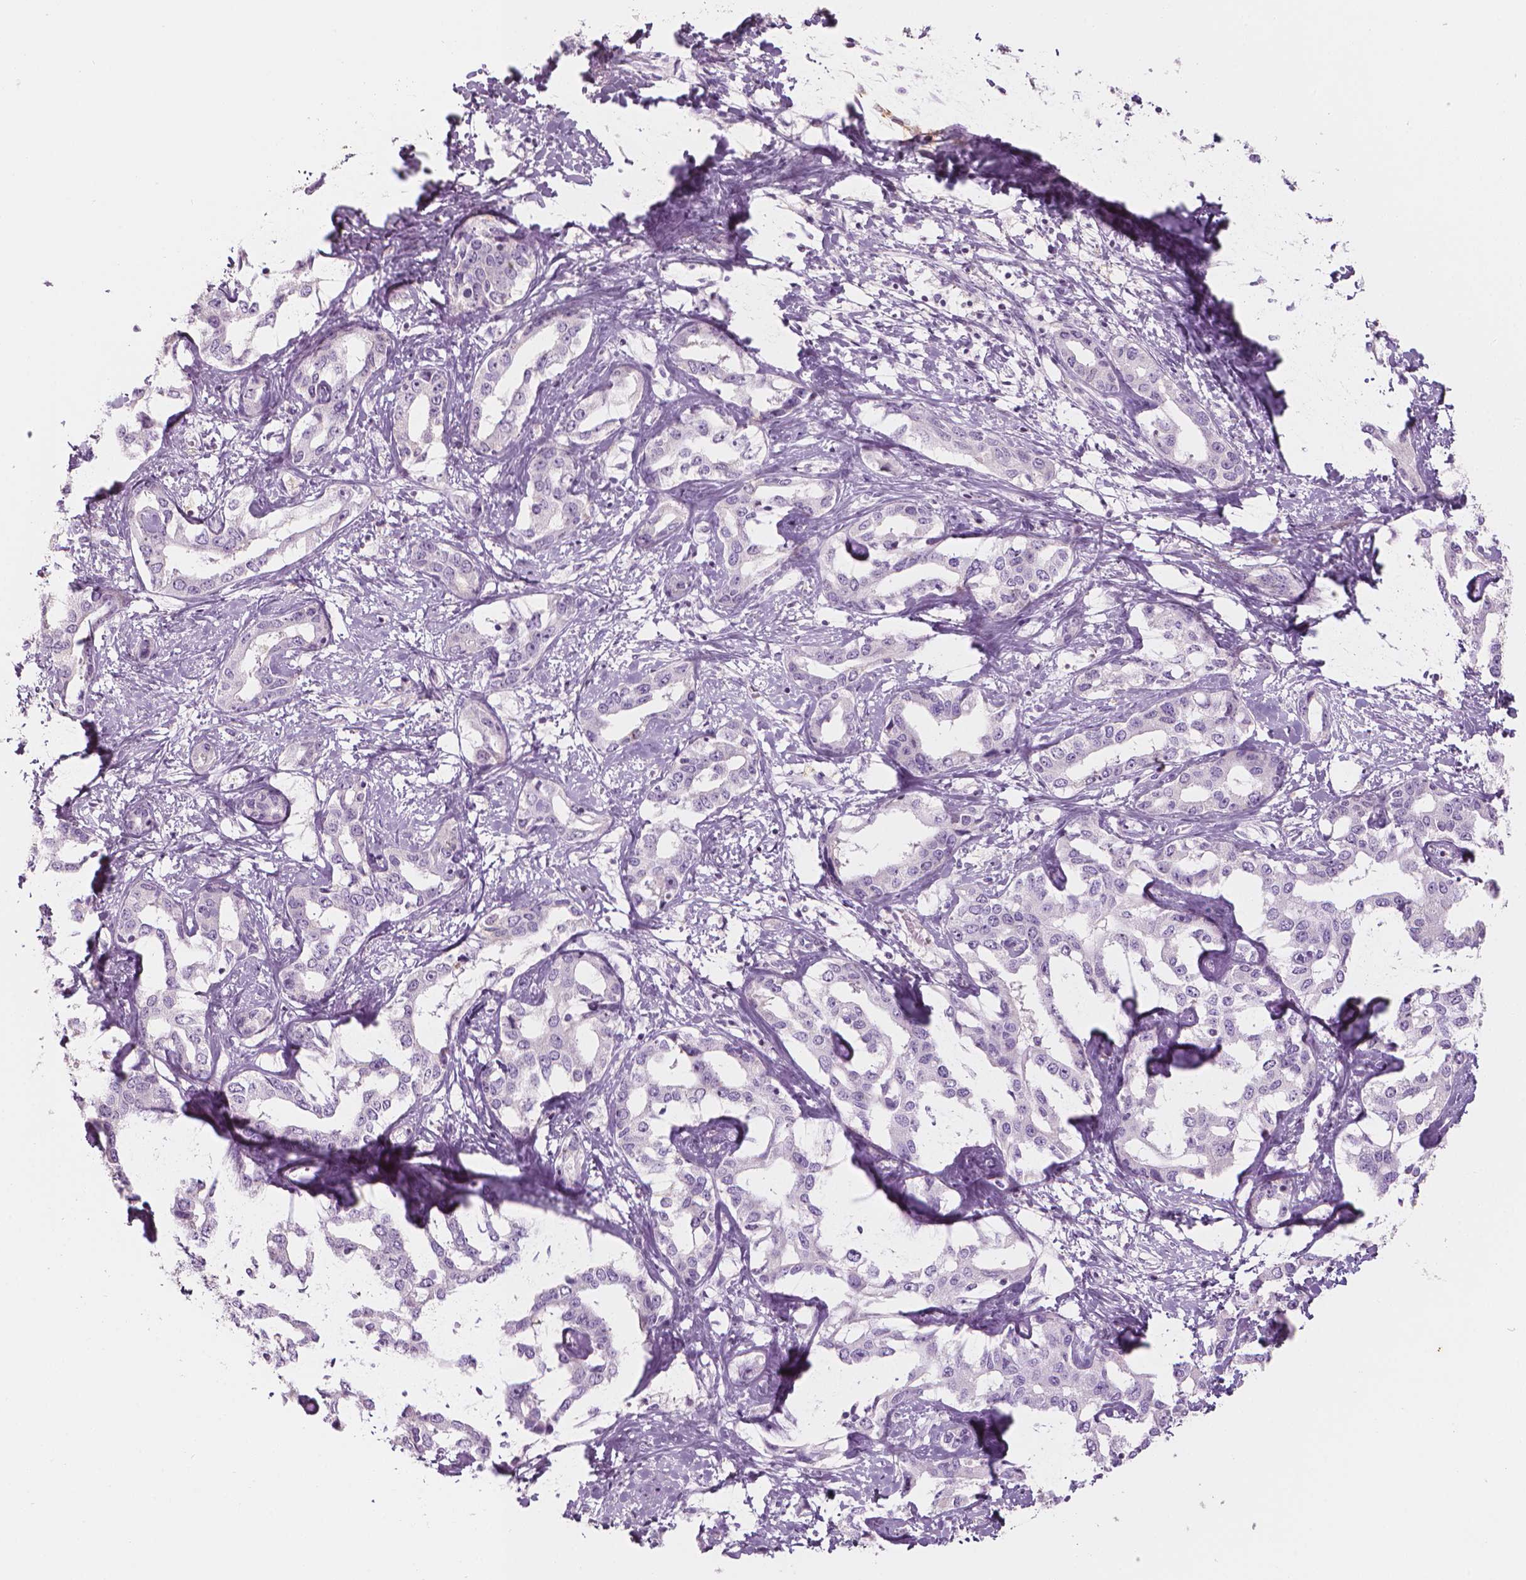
{"staining": {"intensity": "negative", "quantity": "none", "location": "none"}, "tissue": "liver cancer", "cell_type": "Tumor cells", "image_type": "cancer", "snomed": [{"axis": "morphology", "description": "Cholangiocarcinoma"}, {"axis": "topography", "description": "Liver"}], "caption": "This is an immunohistochemistry (IHC) micrograph of human liver cancer. There is no positivity in tumor cells.", "gene": "SHMT1", "patient": {"sex": "male", "age": 59}}